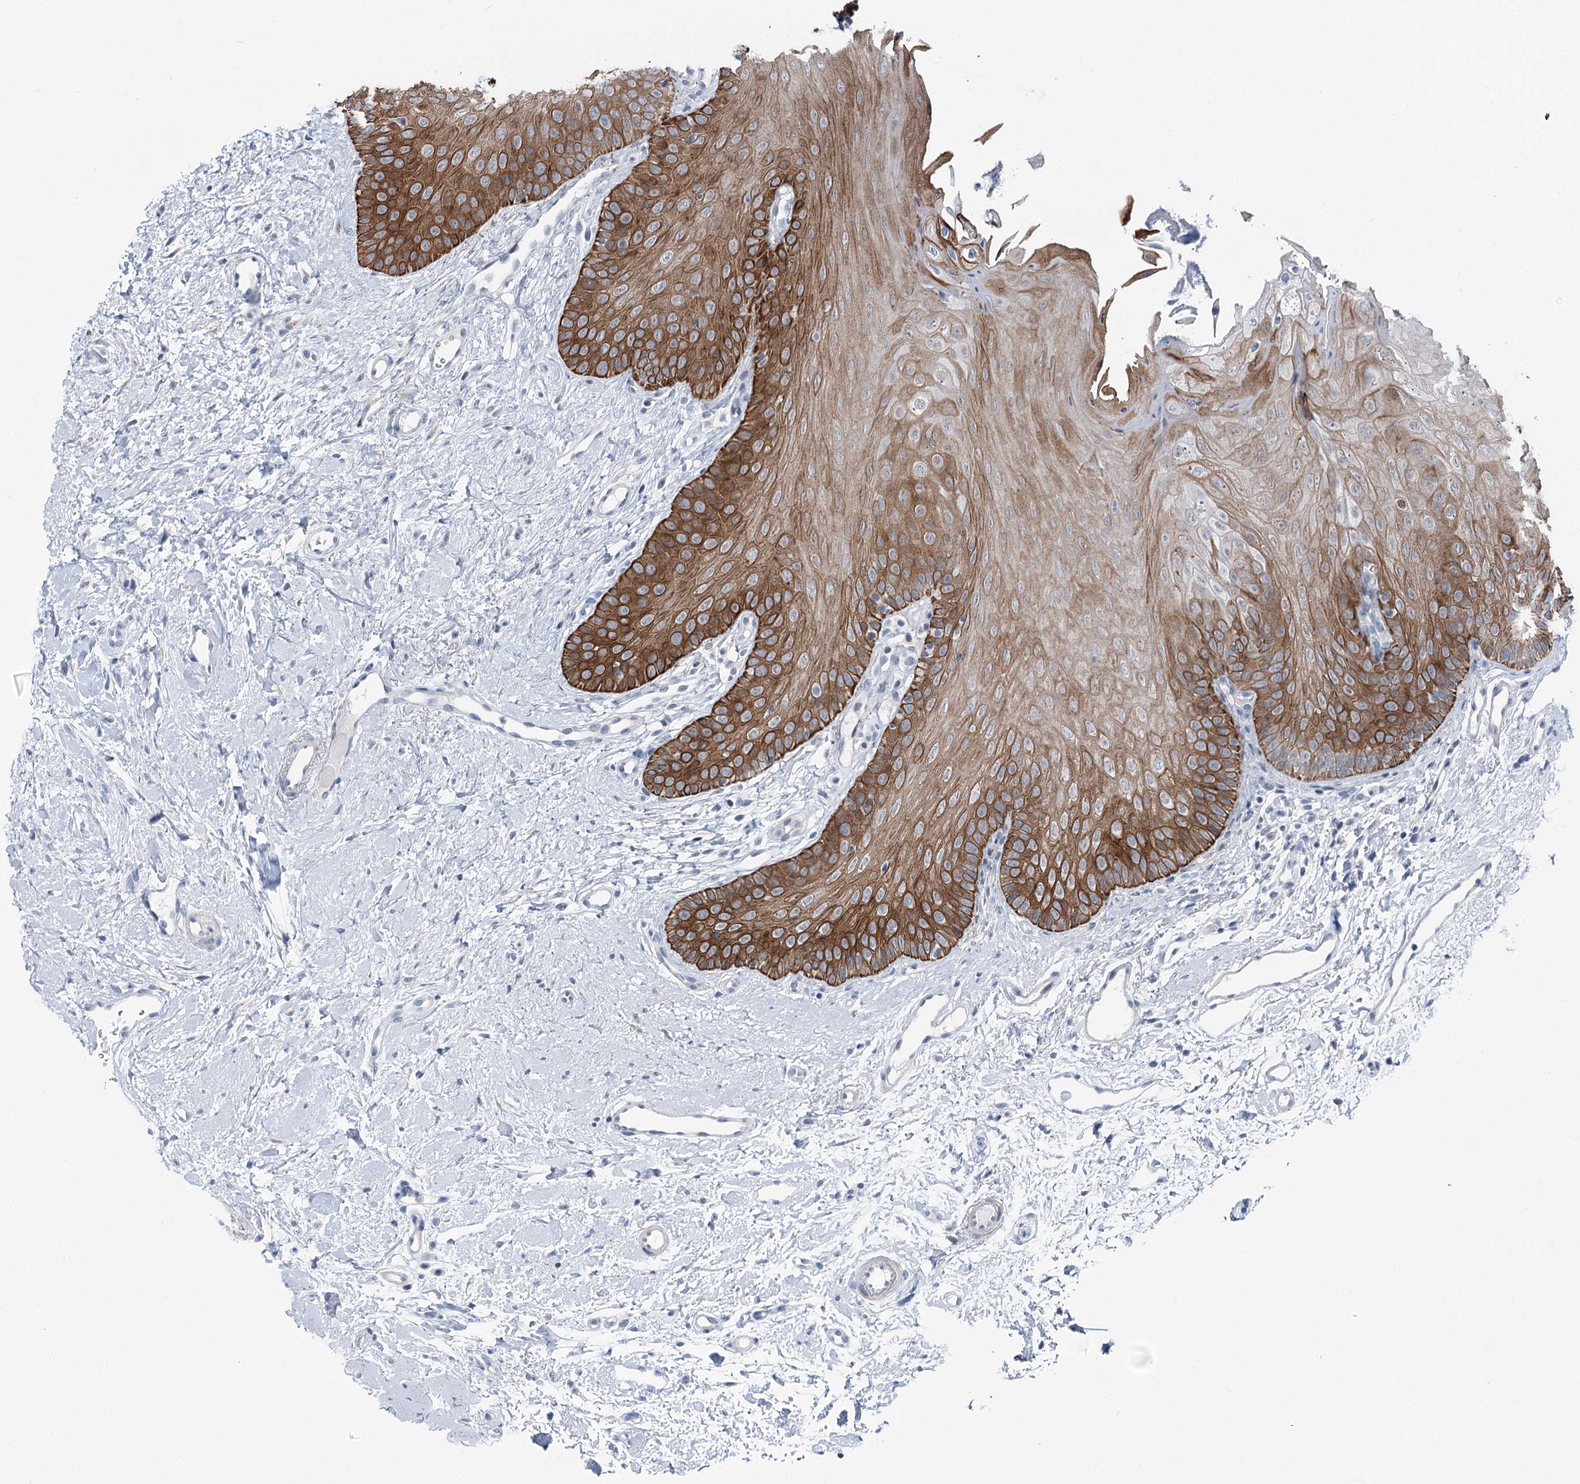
{"staining": {"intensity": "moderate", "quantity": ">75%", "location": "cytoplasmic/membranous"}, "tissue": "oral mucosa", "cell_type": "Squamous epithelial cells", "image_type": "normal", "snomed": [{"axis": "morphology", "description": "Normal tissue, NOS"}, {"axis": "topography", "description": "Oral tissue"}], "caption": "Immunohistochemical staining of normal oral mucosa demonstrates moderate cytoplasmic/membranous protein positivity in about >75% of squamous epithelial cells.", "gene": "STEEP1", "patient": {"sex": "female", "age": 68}}